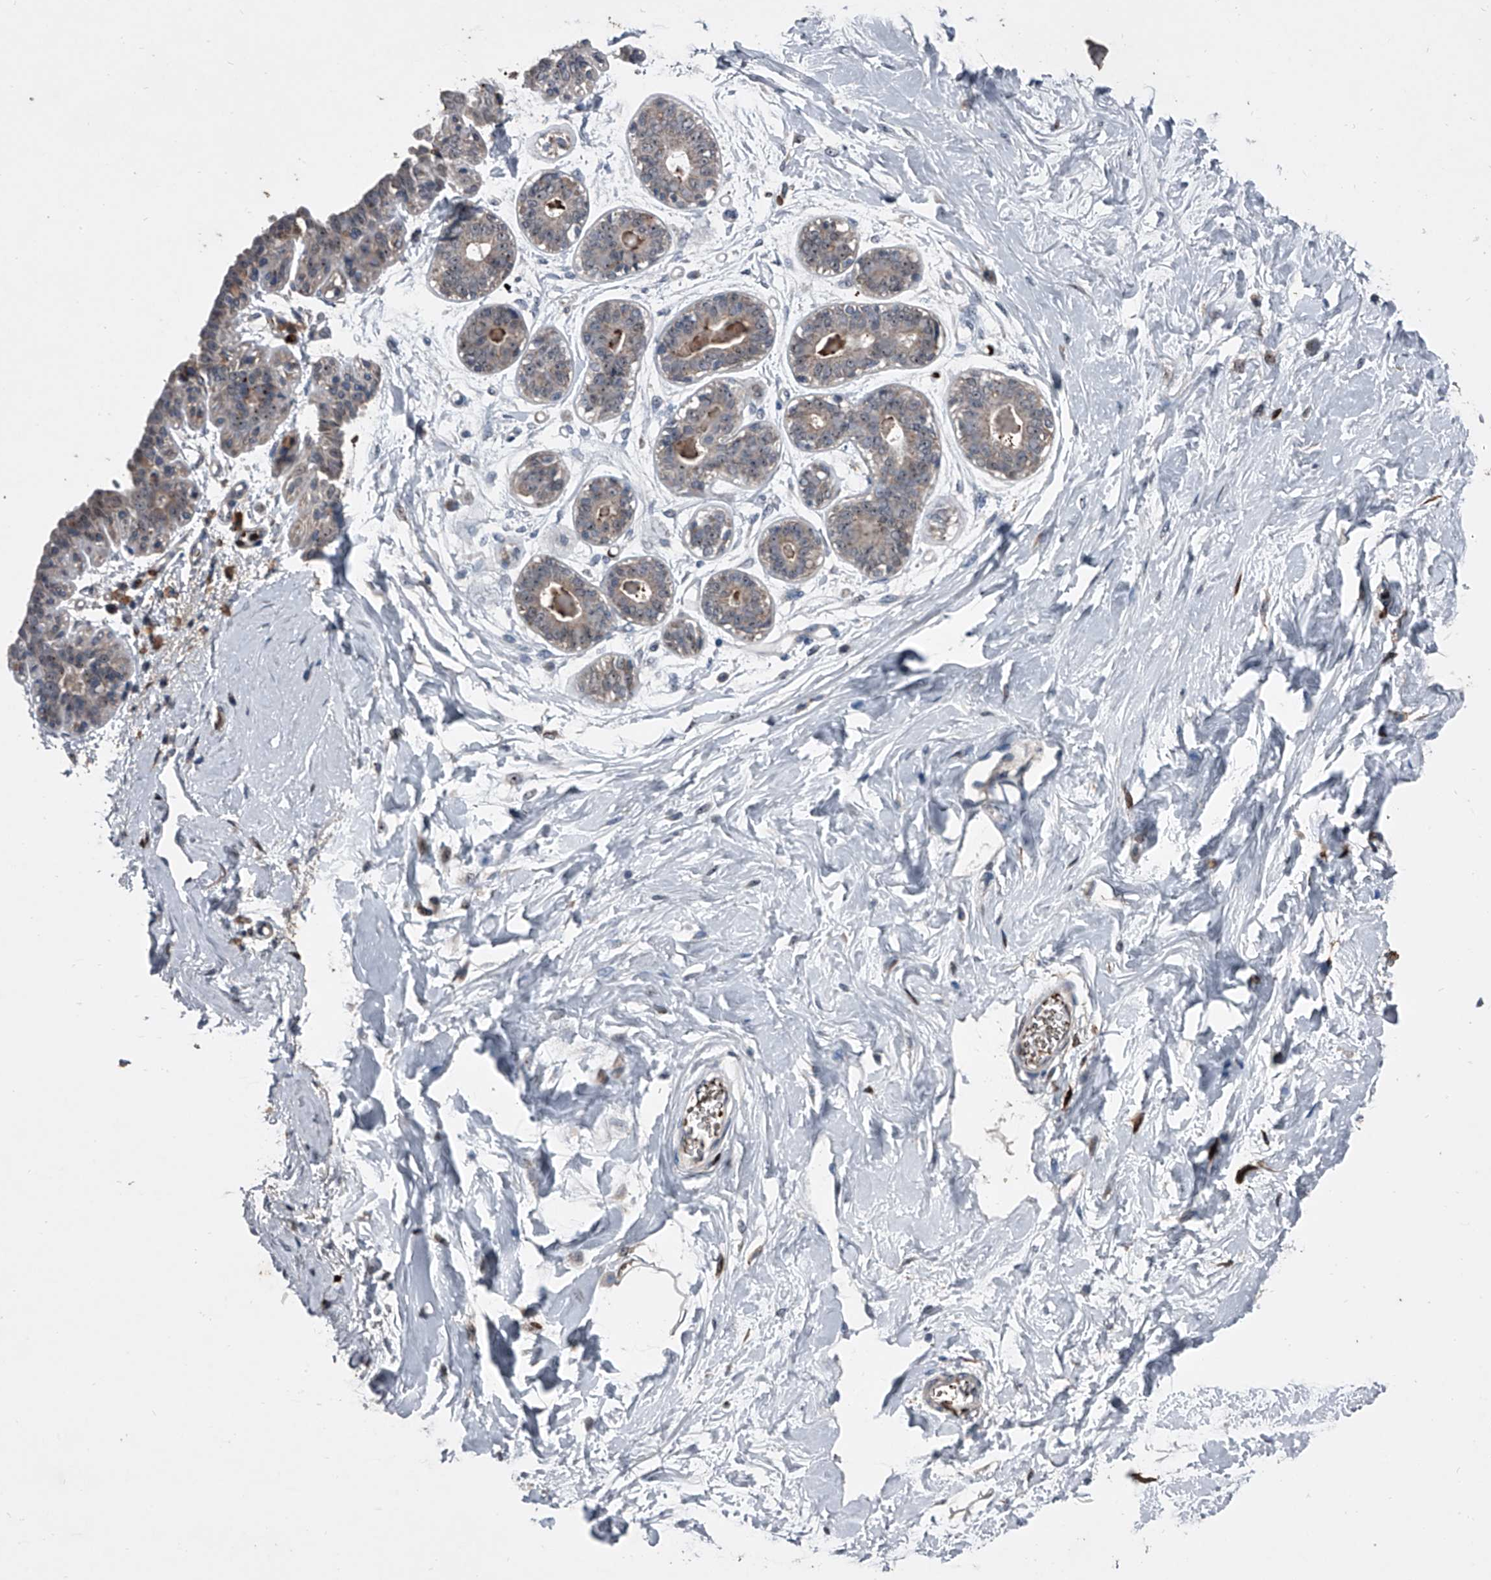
{"staining": {"intensity": "negative", "quantity": "none", "location": "none"}, "tissue": "breast", "cell_type": "Adipocytes", "image_type": "normal", "snomed": [{"axis": "morphology", "description": "Normal tissue, NOS"}, {"axis": "topography", "description": "Breast"}], "caption": "This photomicrograph is of benign breast stained with IHC to label a protein in brown with the nuclei are counter-stained blue. There is no positivity in adipocytes. (Brightfield microscopy of DAB IHC at high magnification).", "gene": "CEP85L", "patient": {"sex": "female", "age": 45}}